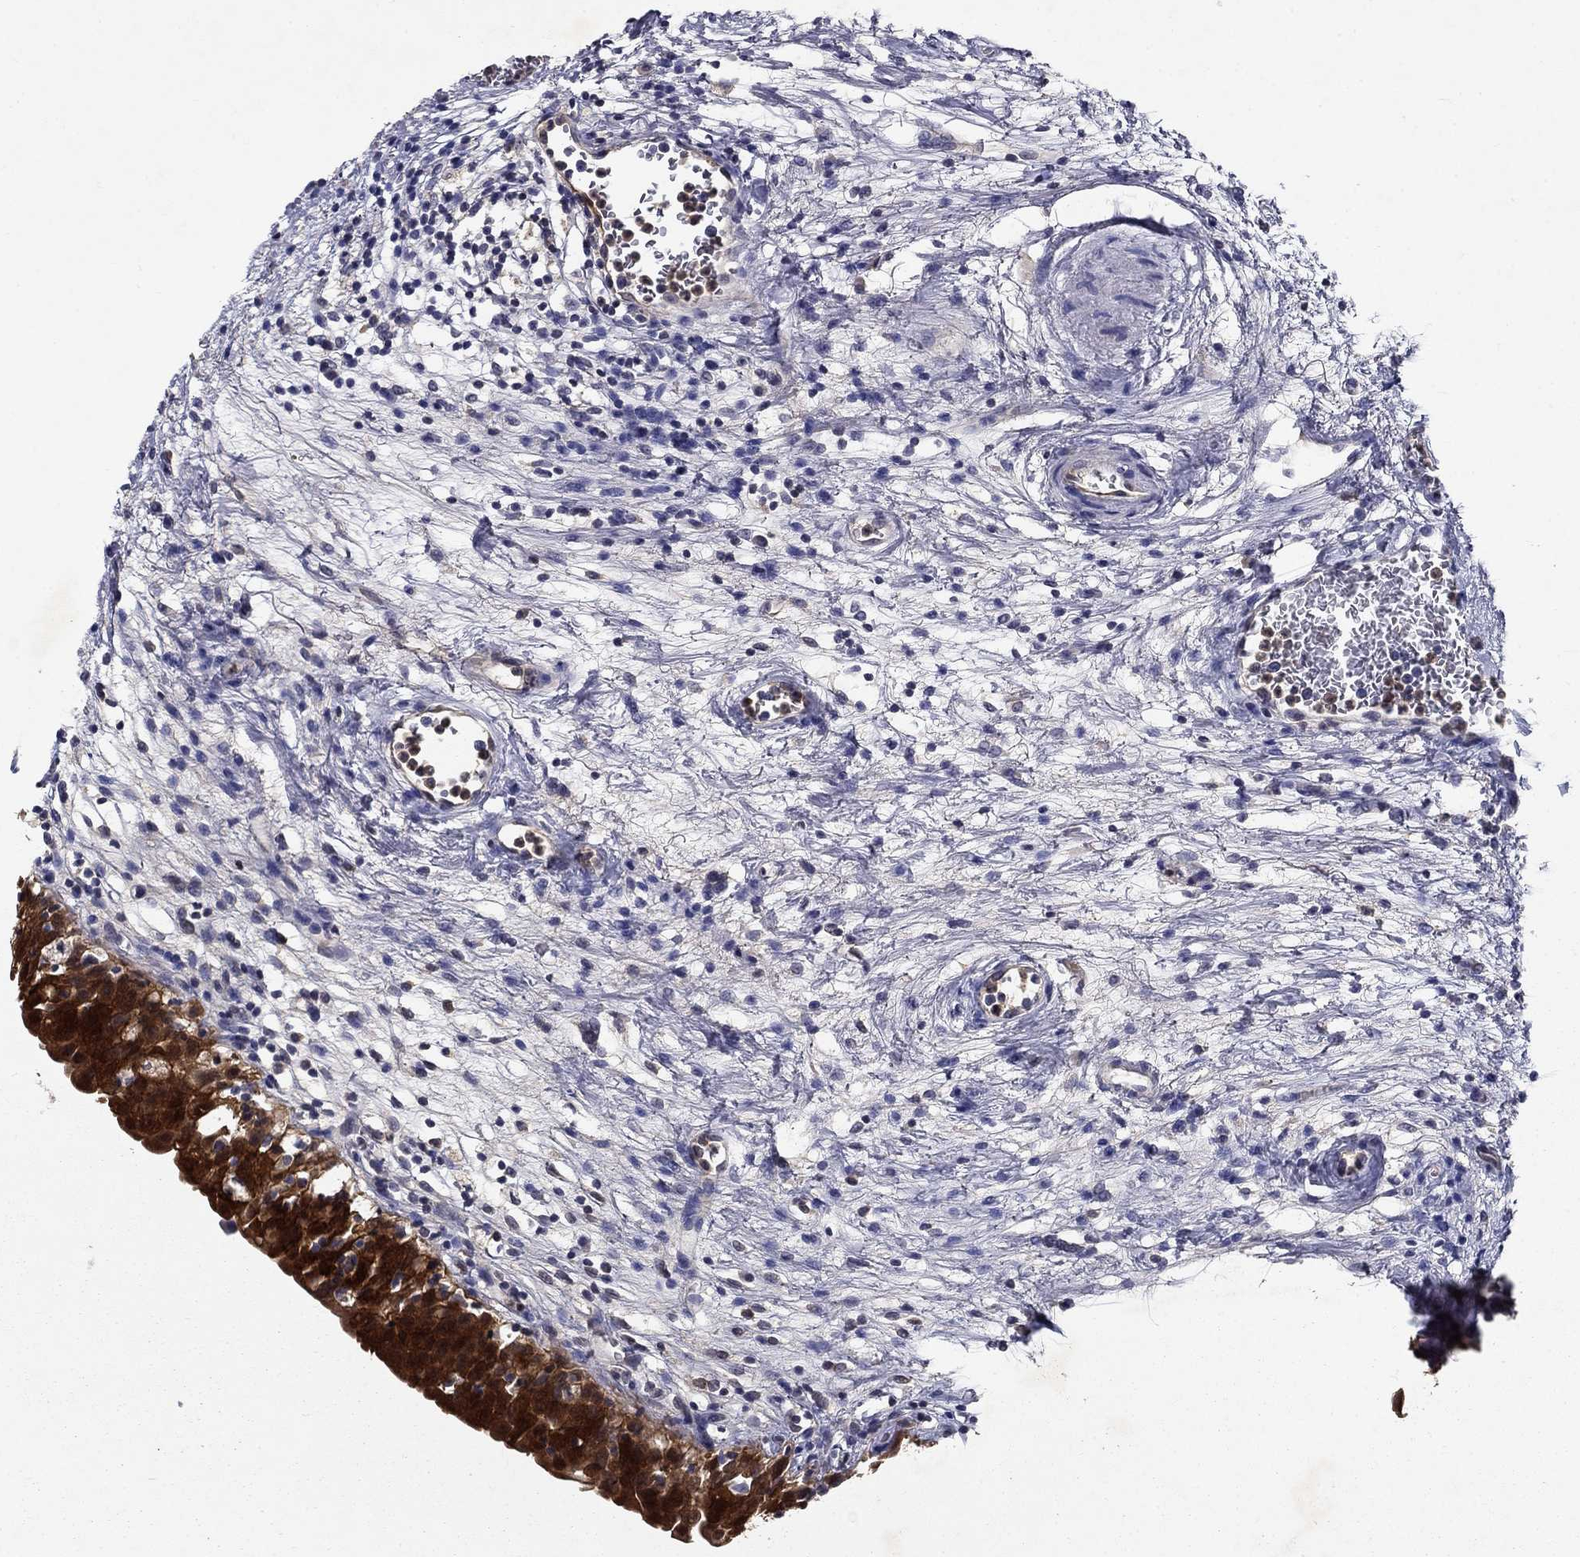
{"staining": {"intensity": "strong", "quantity": ">75%", "location": "cytoplasmic/membranous,nuclear"}, "tissue": "urinary bladder", "cell_type": "Urothelial cells", "image_type": "normal", "snomed": [{"axis": "morphology", "description": "Normal tissue, NOS"}, {"axis": "topography", "description": "Urinary bladder"}], "caption": "Immunohistochemical staining of unremarkable urinary bladder displays strong cytoplasmic/membranous,nuclear protein expression in approximately >75% of urothelial cells. (DAB (3,3'-diaminobenzidine) IHC, brown staining for protein, blue staining for nuclei).", "gene": "GLTP", "patient": {"sex": "male", "age": 76}}